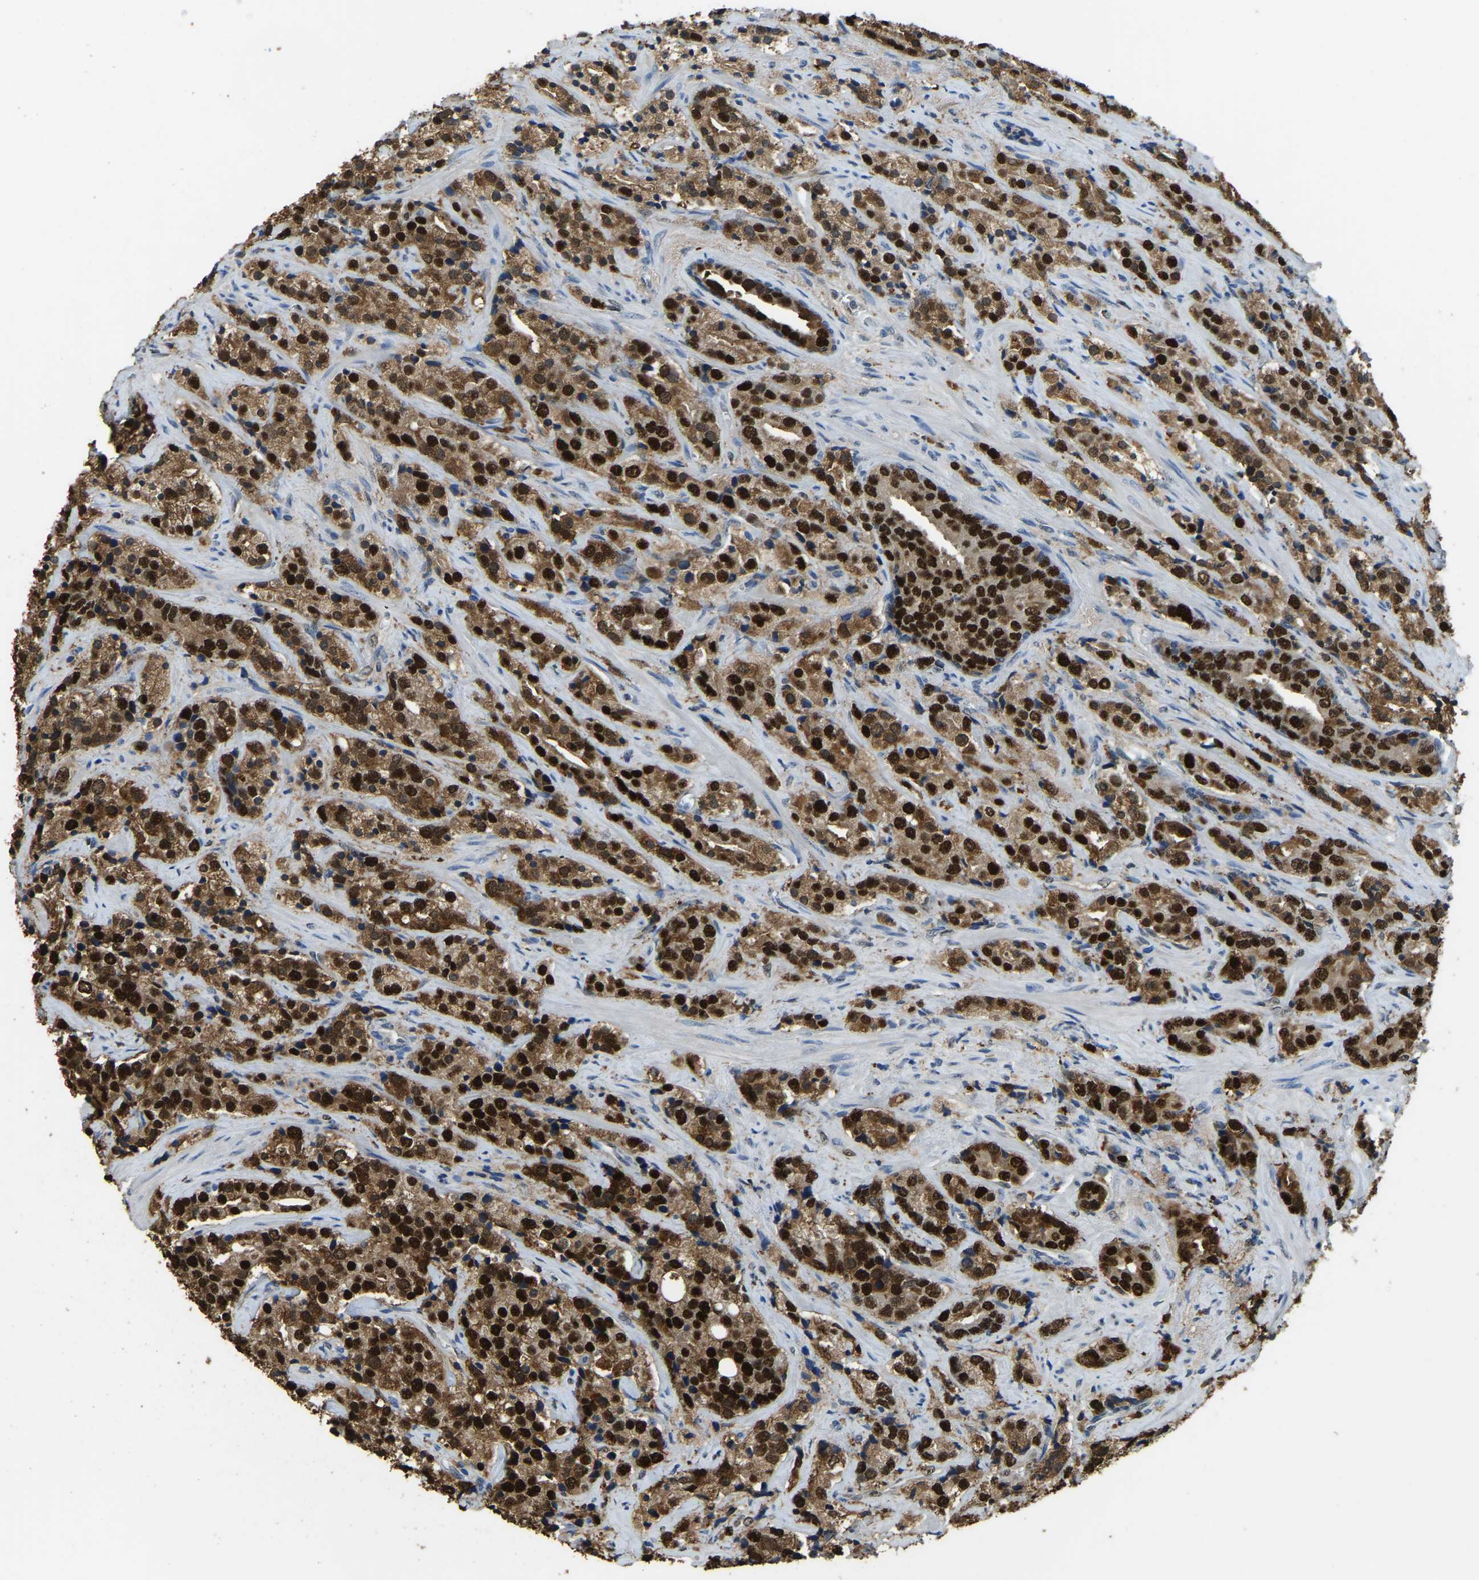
{"staining": {"intensity": "strong", "quantity": ">75%", "location": "cytoplasmic/membranous,nuclear"}, "tissue": "prostate cancer", "cell_type": "Tumor cells", "image_type": "cancer", "snomed": [{"axis": "morphology", "description": "Adenocarcinoma, High grade"}, {"axis": "topography", "description": "Prostate"}], "caption": "Immunohistochemical staining of human prostate adenocarcinoma (high-grade) exhibits high levels of strong cytoplasmic/membranous and nuclear expression in approximately >75% of tumor cells. (Stains: DAB (3,3'-diaminobenzidine) in brown, nuclei in blue, Microscopy: brightfield microscopy at high magnification).", "gene": "NANS", "patient": {"sex": "male", "age": 71}}